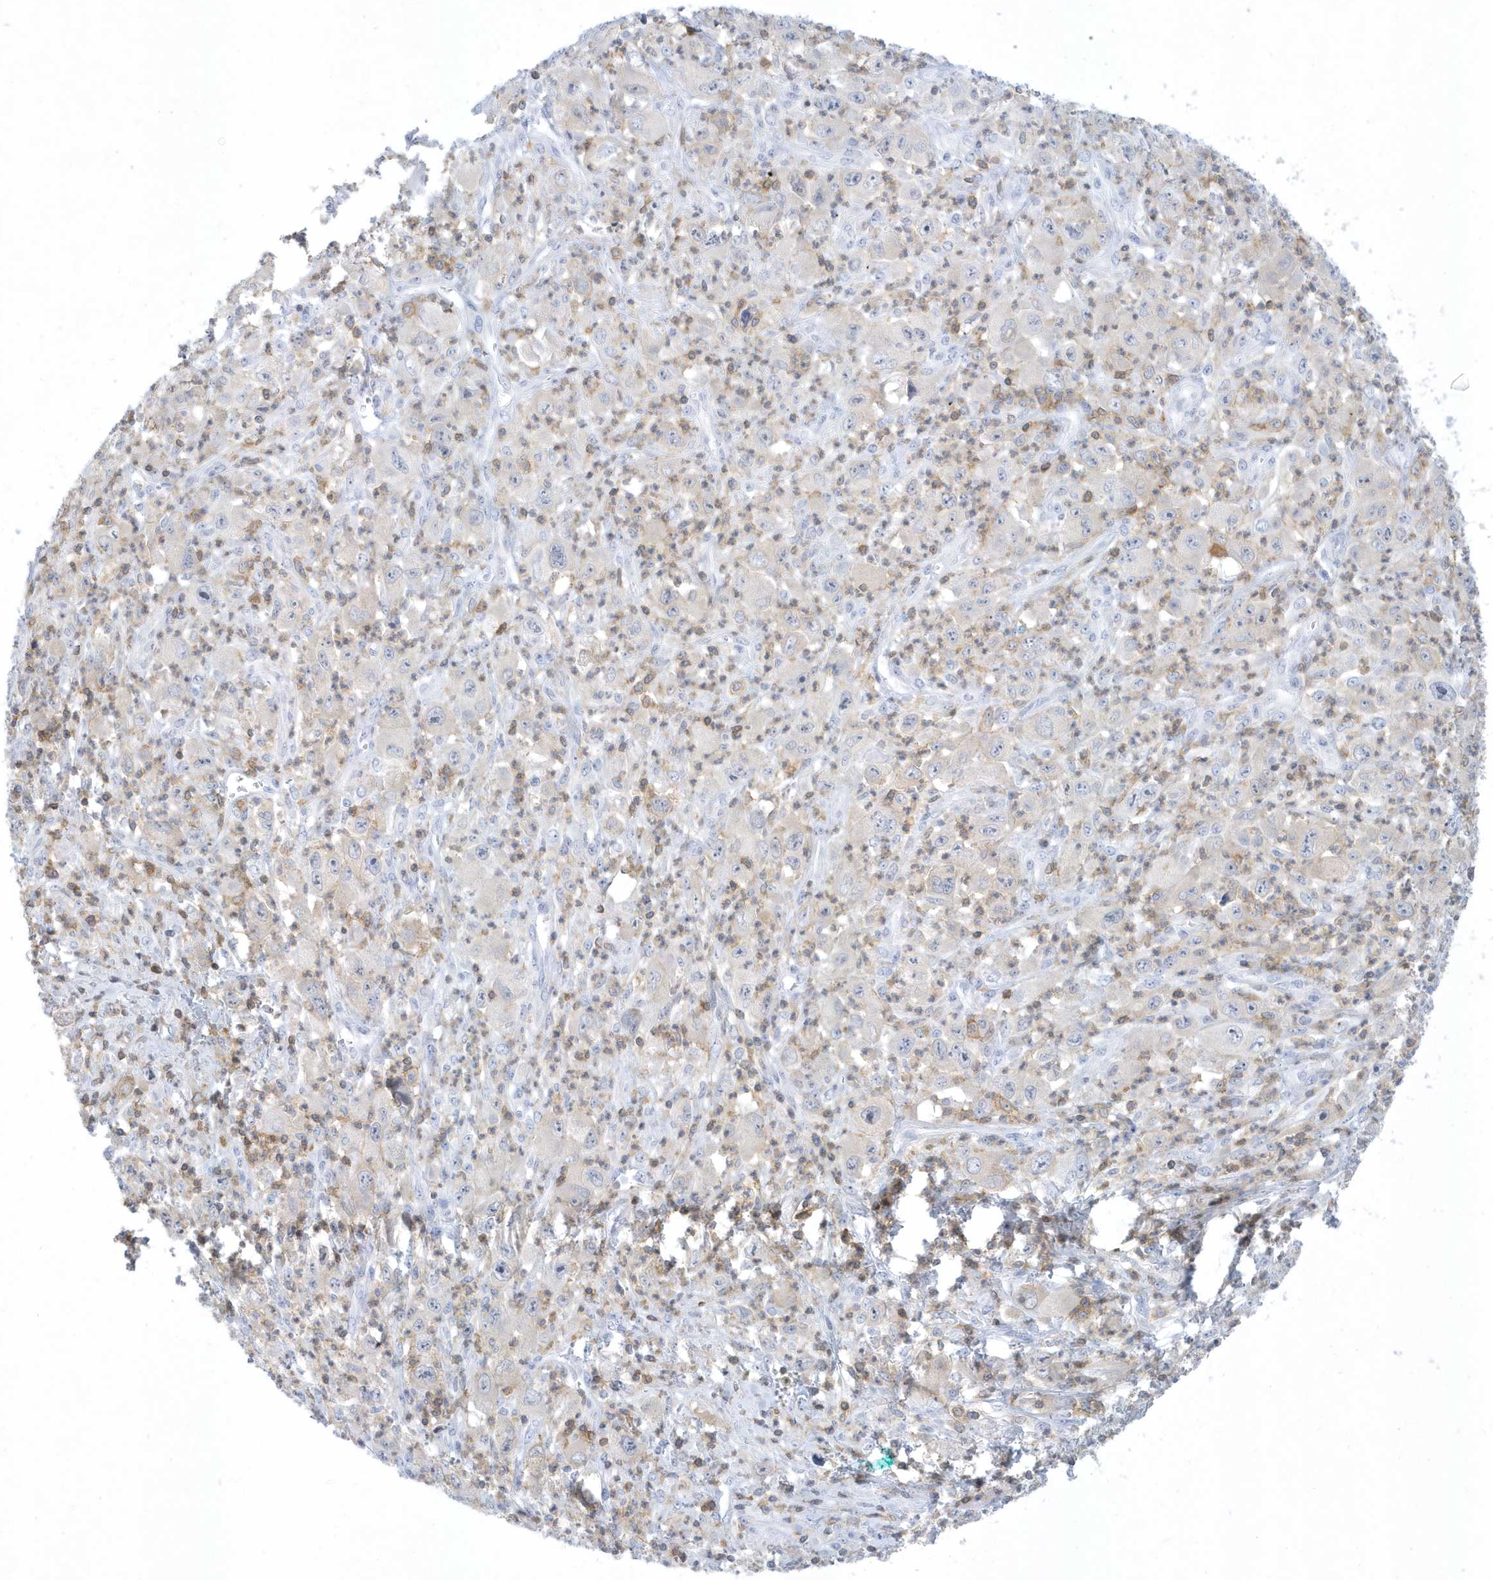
{"staining": {"intensity": "moderate", "quantity": "25%-75%", "location": "cytoplasmic/membranous"}, "tissue": "melanoma", "cell_type": "Tumor cells", "image_type": "cancer", "snomed": [{"axis": "morphology", "description": "Malignant melanoma, Metastatic site"}, {"axis": "topography", "description": "Skin"}], "caption": "An immunohistochemistry (IHC) histopathology image of tumor tissue is shown. Protein staining in brown highlights moderate cytoplasmic/membranous positivity in melanoma within tumor cells.", "gene": "PSD4", "patient": {"sex": "female", "age": 56}}